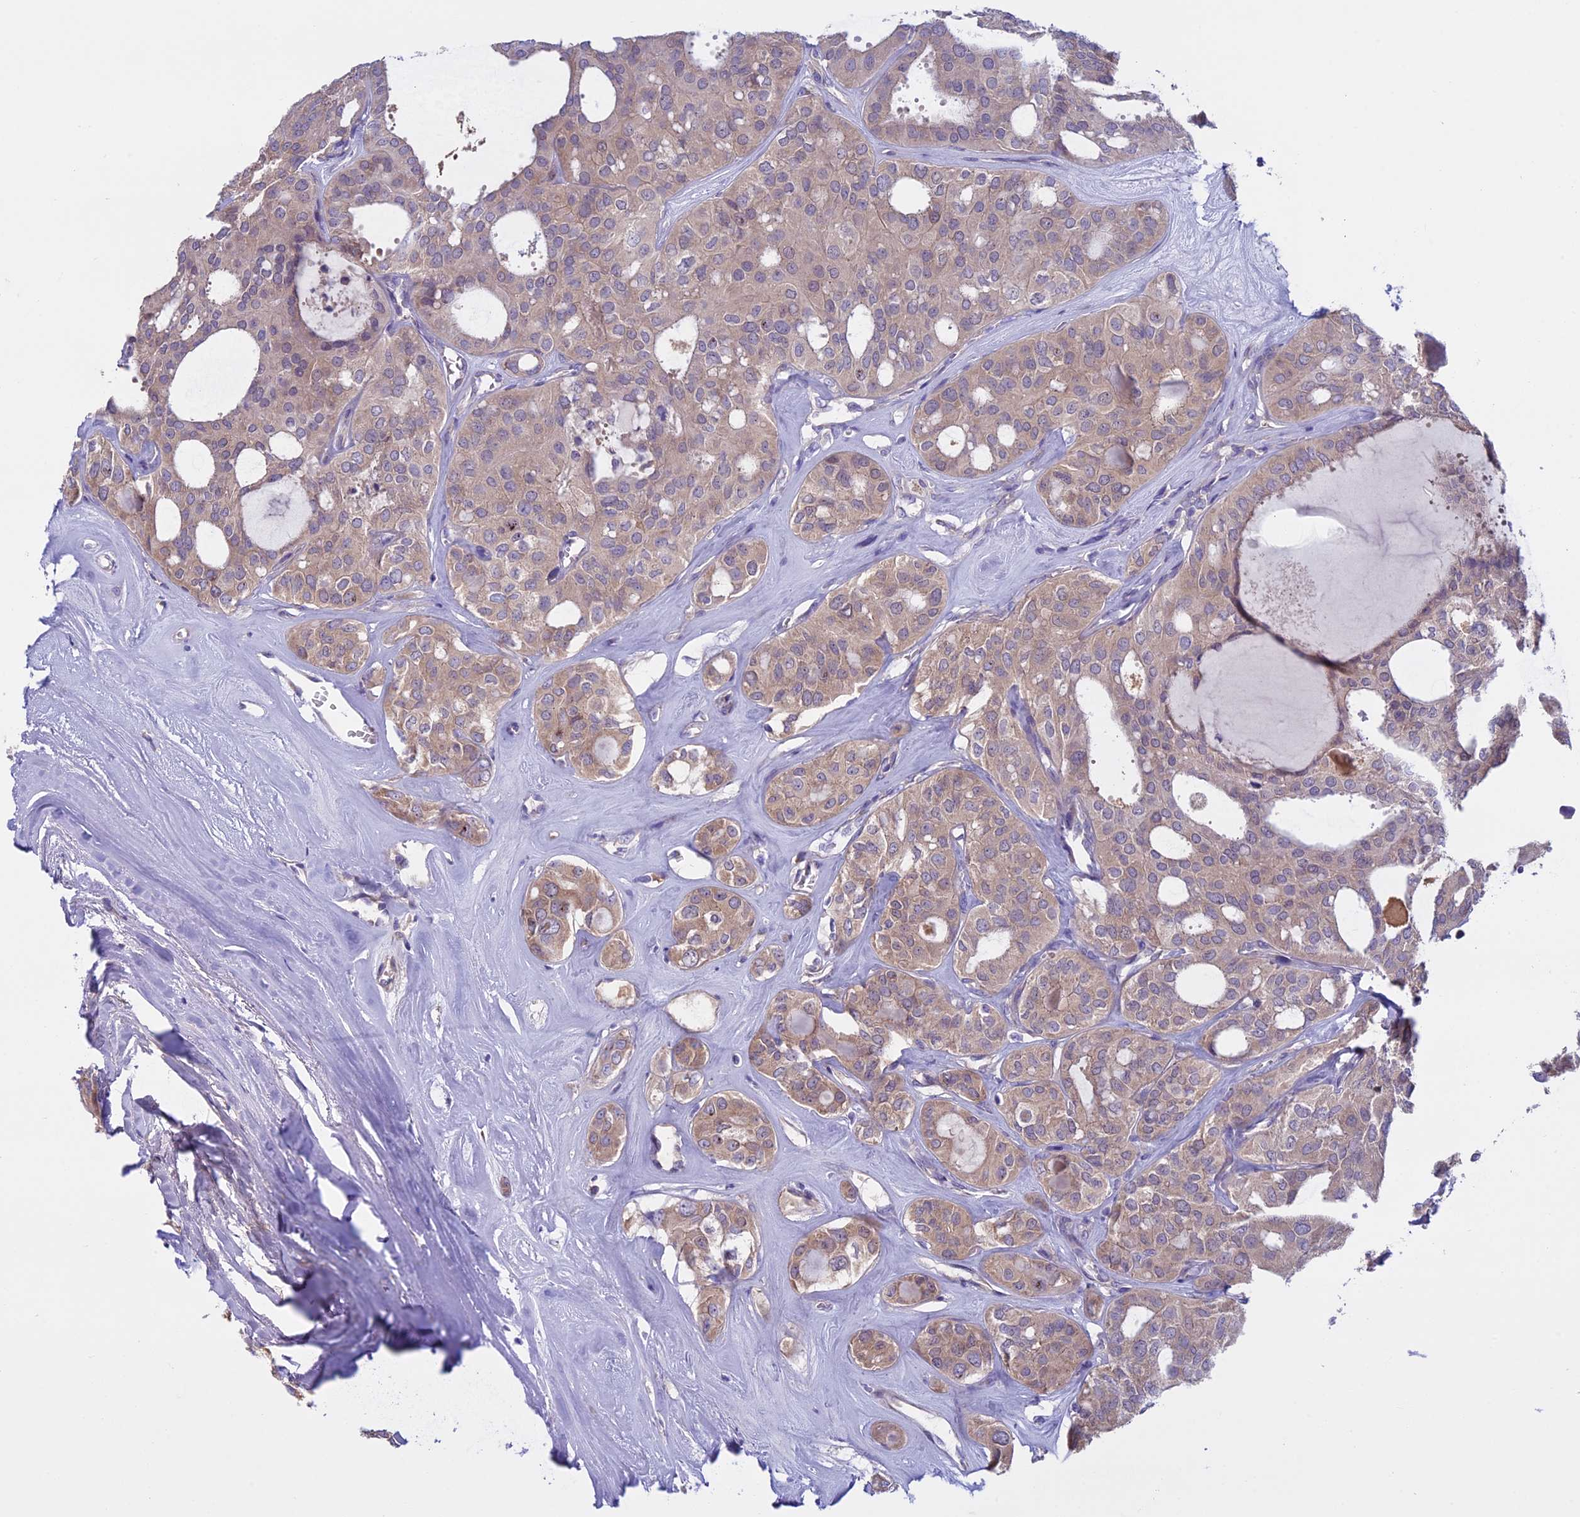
{"staining": {"intensity": "weak", "quantity": ">75%", "location": "cytoplasmic/membranous"}, "tissue": "thyroid cancer", "cell_type": "Tumor cells", "image_type": "cancer", "snomed": [{"axis": "morphology", "description": "Follicular adenoma carcinoma, NOS"}, {"axis": "topography", "description": "Thyroid gland"}], "caption": "Tumor cells exhibit low levels of weak cytoplasmic/membranous positivity in about >75% of cells in human thyroid cancer.", "gene": "DCTN5", "patient": {"sex": "male", "age": 75}}